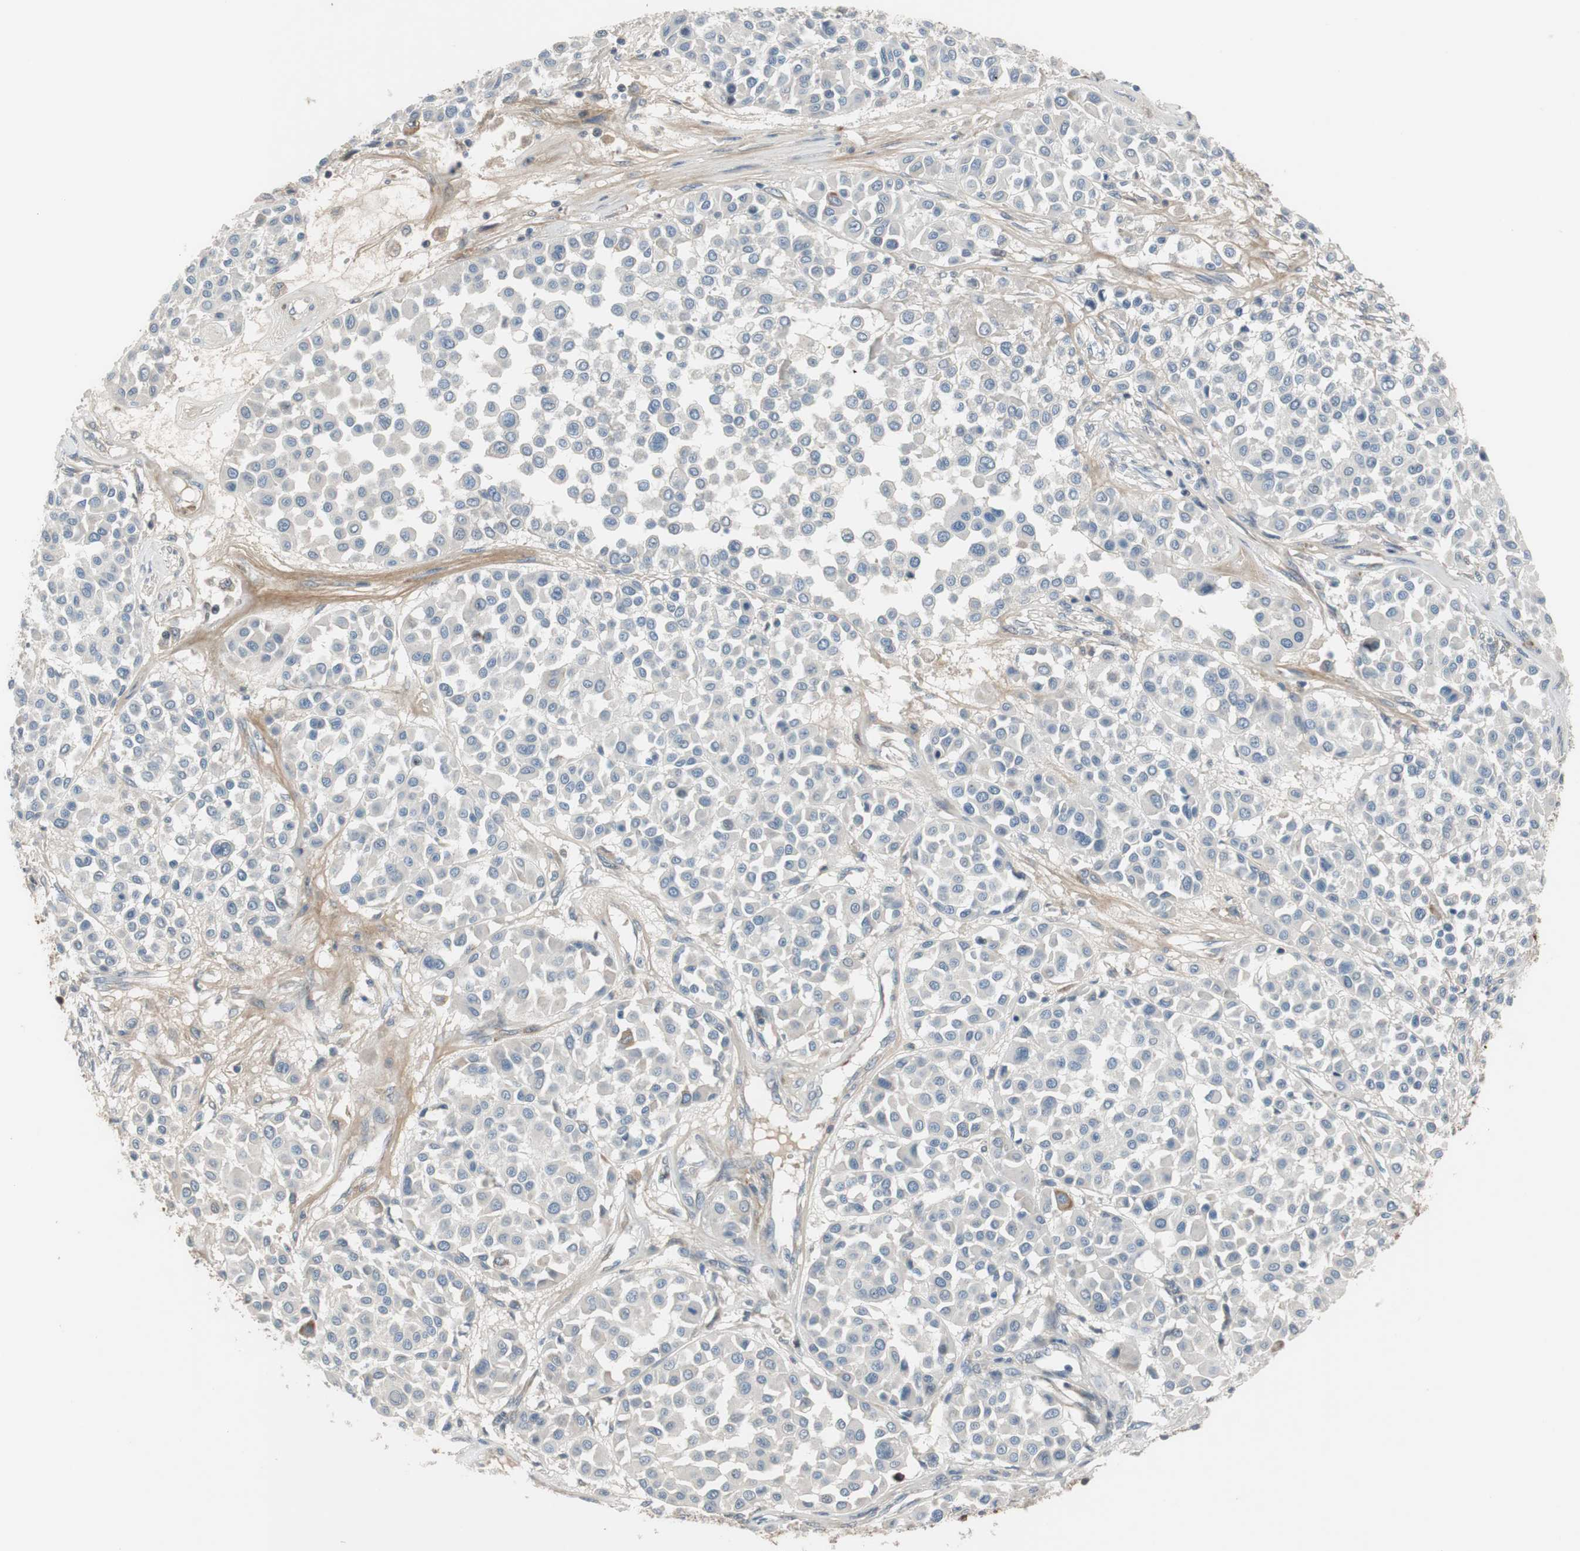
{"staining": {"intensity": "negative", "quantity": "none", "location": "none"}, "tissue": "melanoma", "cell_type": "Tumor cells", "image_type": "cancer", "snomed": [{"axis": "morphology", "description": "Malignant melanoma, Metastatic site"}, {"axis": "topography", "description": "Soft tissue"}], "caption": "Tumor cells are negative for brown protein staining in malignant melanoma (metastatic site). (Stains: DAB IHC with hematoxylin counter stain, Microscopy: brightfield microscopy at high magnification).", "gene": "COL12A1", "patient": {"sex": "male", "age": 41}}